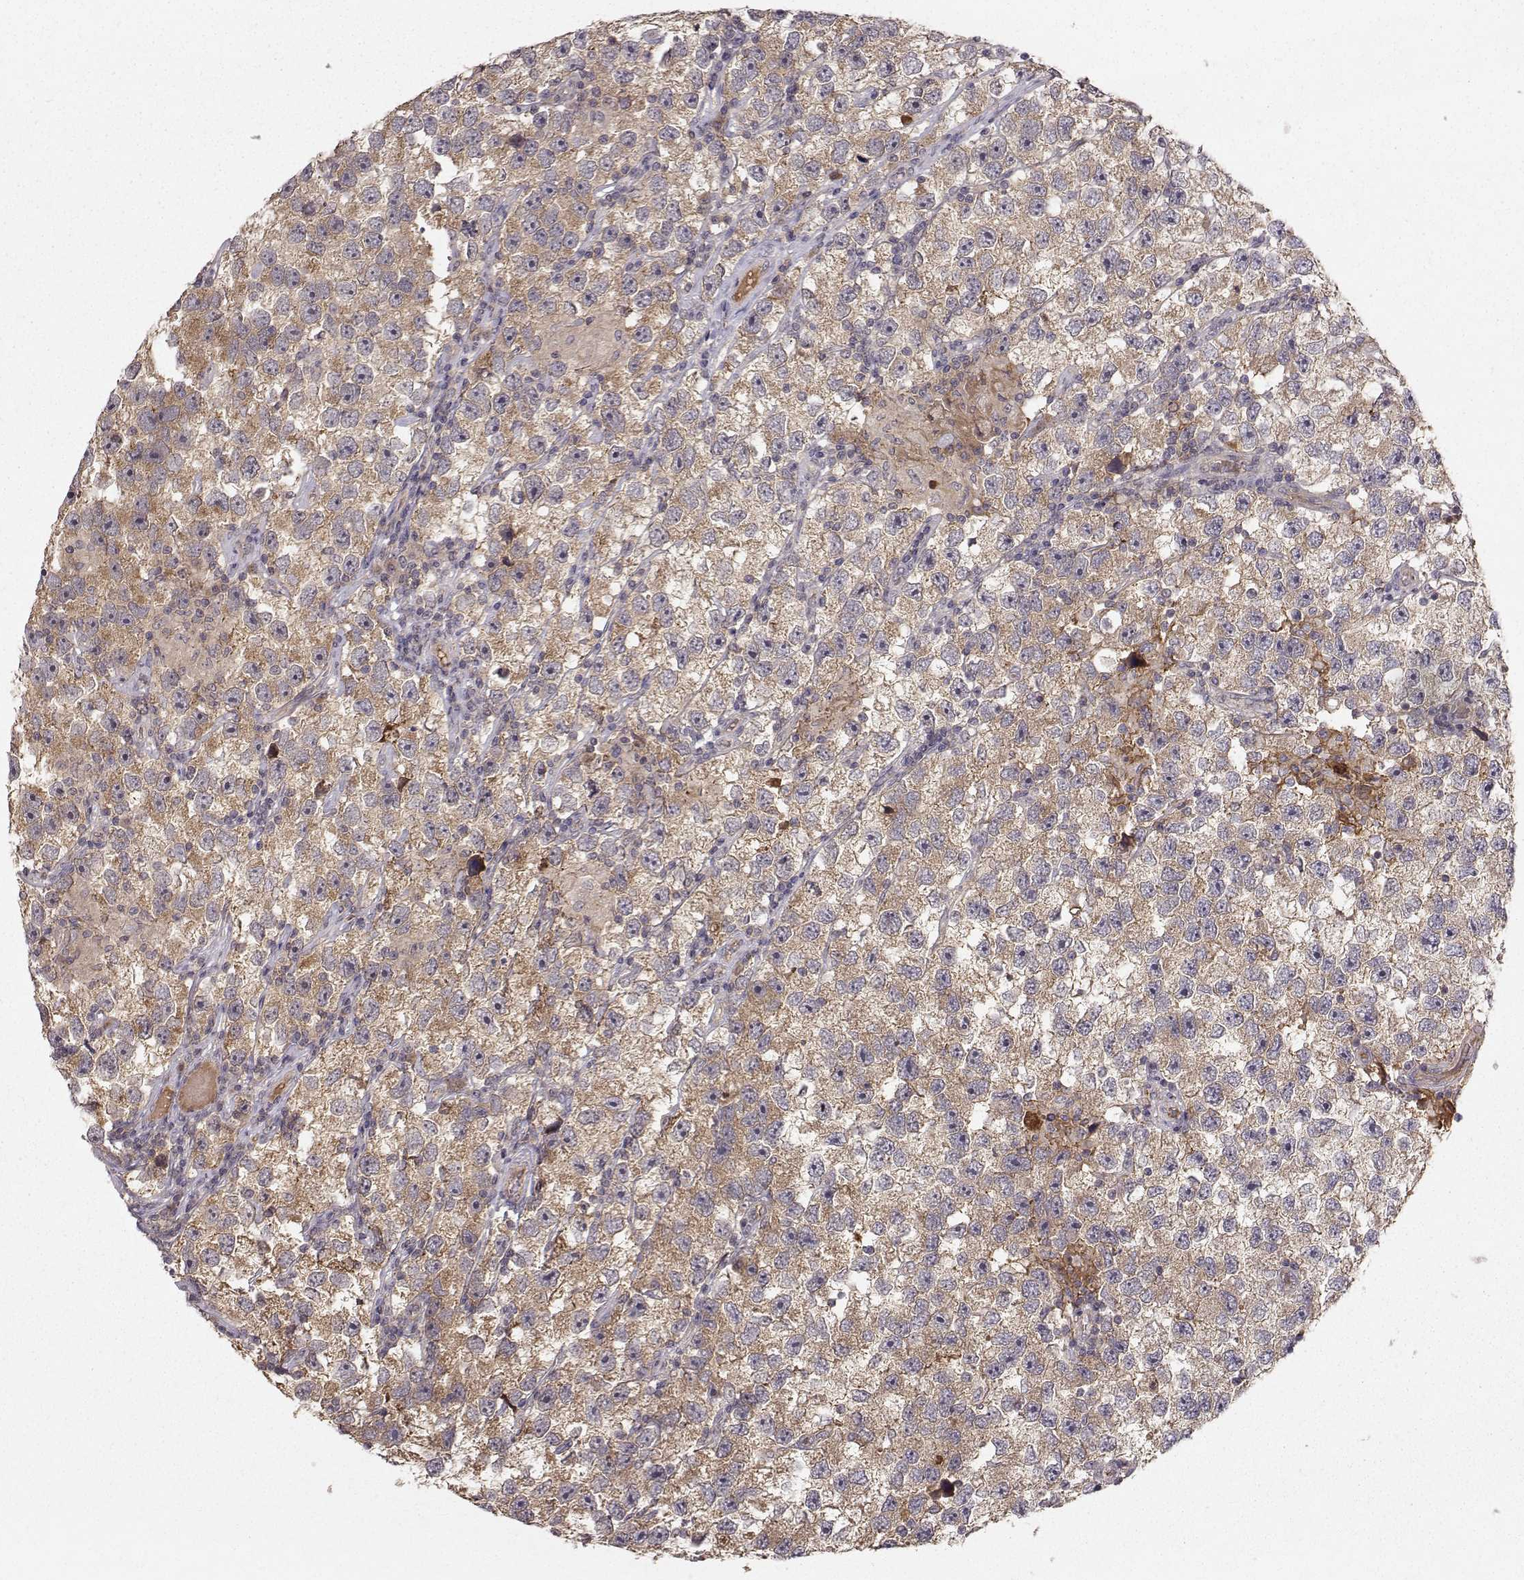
{"staining": {"intensity": "weak", "quantity": "25%-75%", "location": "cytoplasmic/membranous"}, "tissue": "testis cancer", "cell_type": "Tumor cells", "image_type": "cancer", "snomed": [{"axis": "morphology", "description": "Seminoma, NOS"}, {"axis": "topography", "description": "Testis"}], "caption": "Immunohistochemistry (IHC) photomicrograph of seminoma (testis) stained for a protein (brown), which reveals low levels of weak cytoplasmic/membranous expression in about 25%-75% of tumor cells.", "gene": "WNT6", "patient": {"sex": "male", "age": 26}}